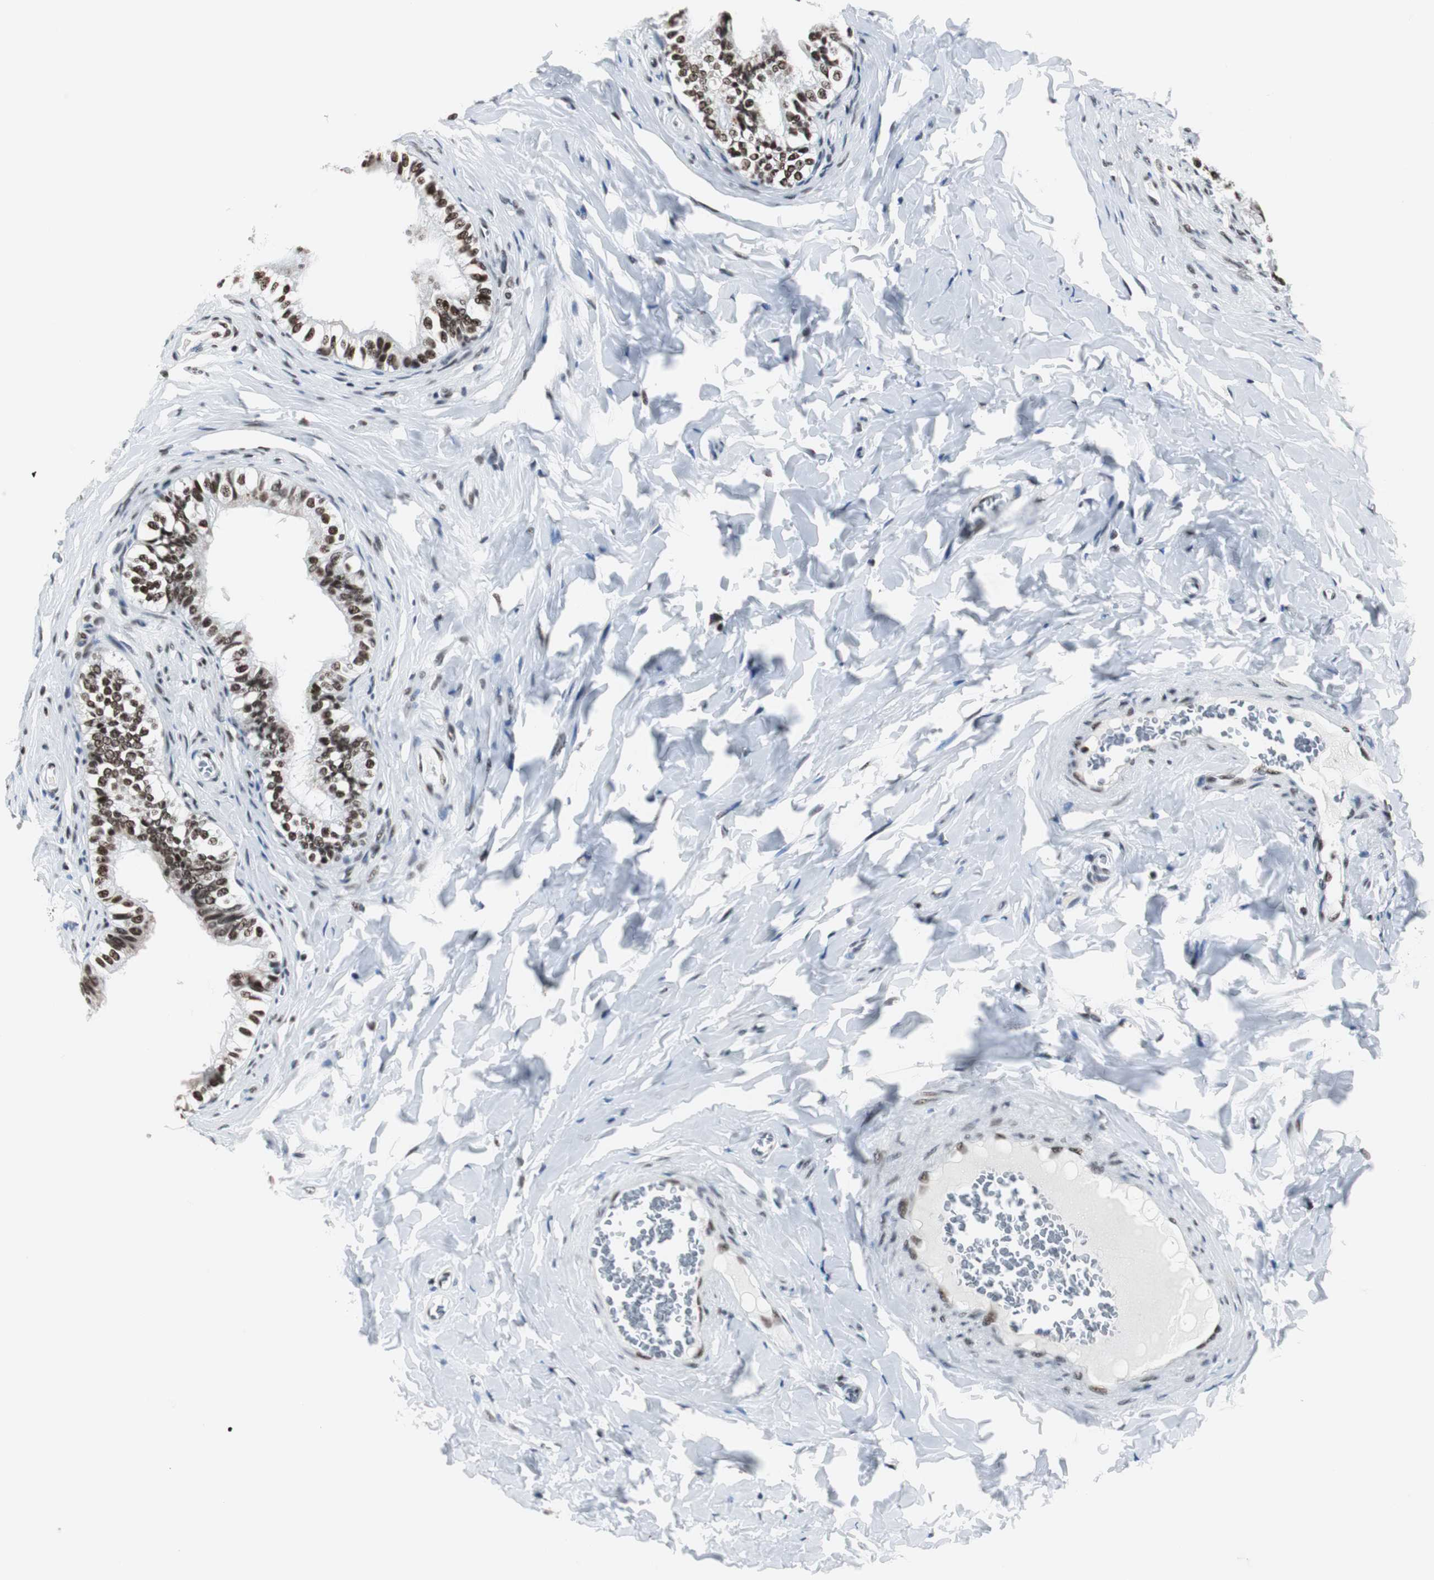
{"staining": {"intensity": "strong", "quantity": ">75%", "location": "nuclear"}, "tissue": "epididymis", "cell_type": "Glandular cells", "image_type": "normal", "snomed": [{"axis": "morphology", "description": "Normal tissue, NOS"}, {"axis": "topography", "description": "Soft tissue"}, {"axis": "topography", "description": "Epididymis"}], "caption": "Strong nuclear expression is present in about >75% of glandular cells in benign epididymis.", "gene": "XRCC1", "patient": {"sex": "male", "age": 26}}